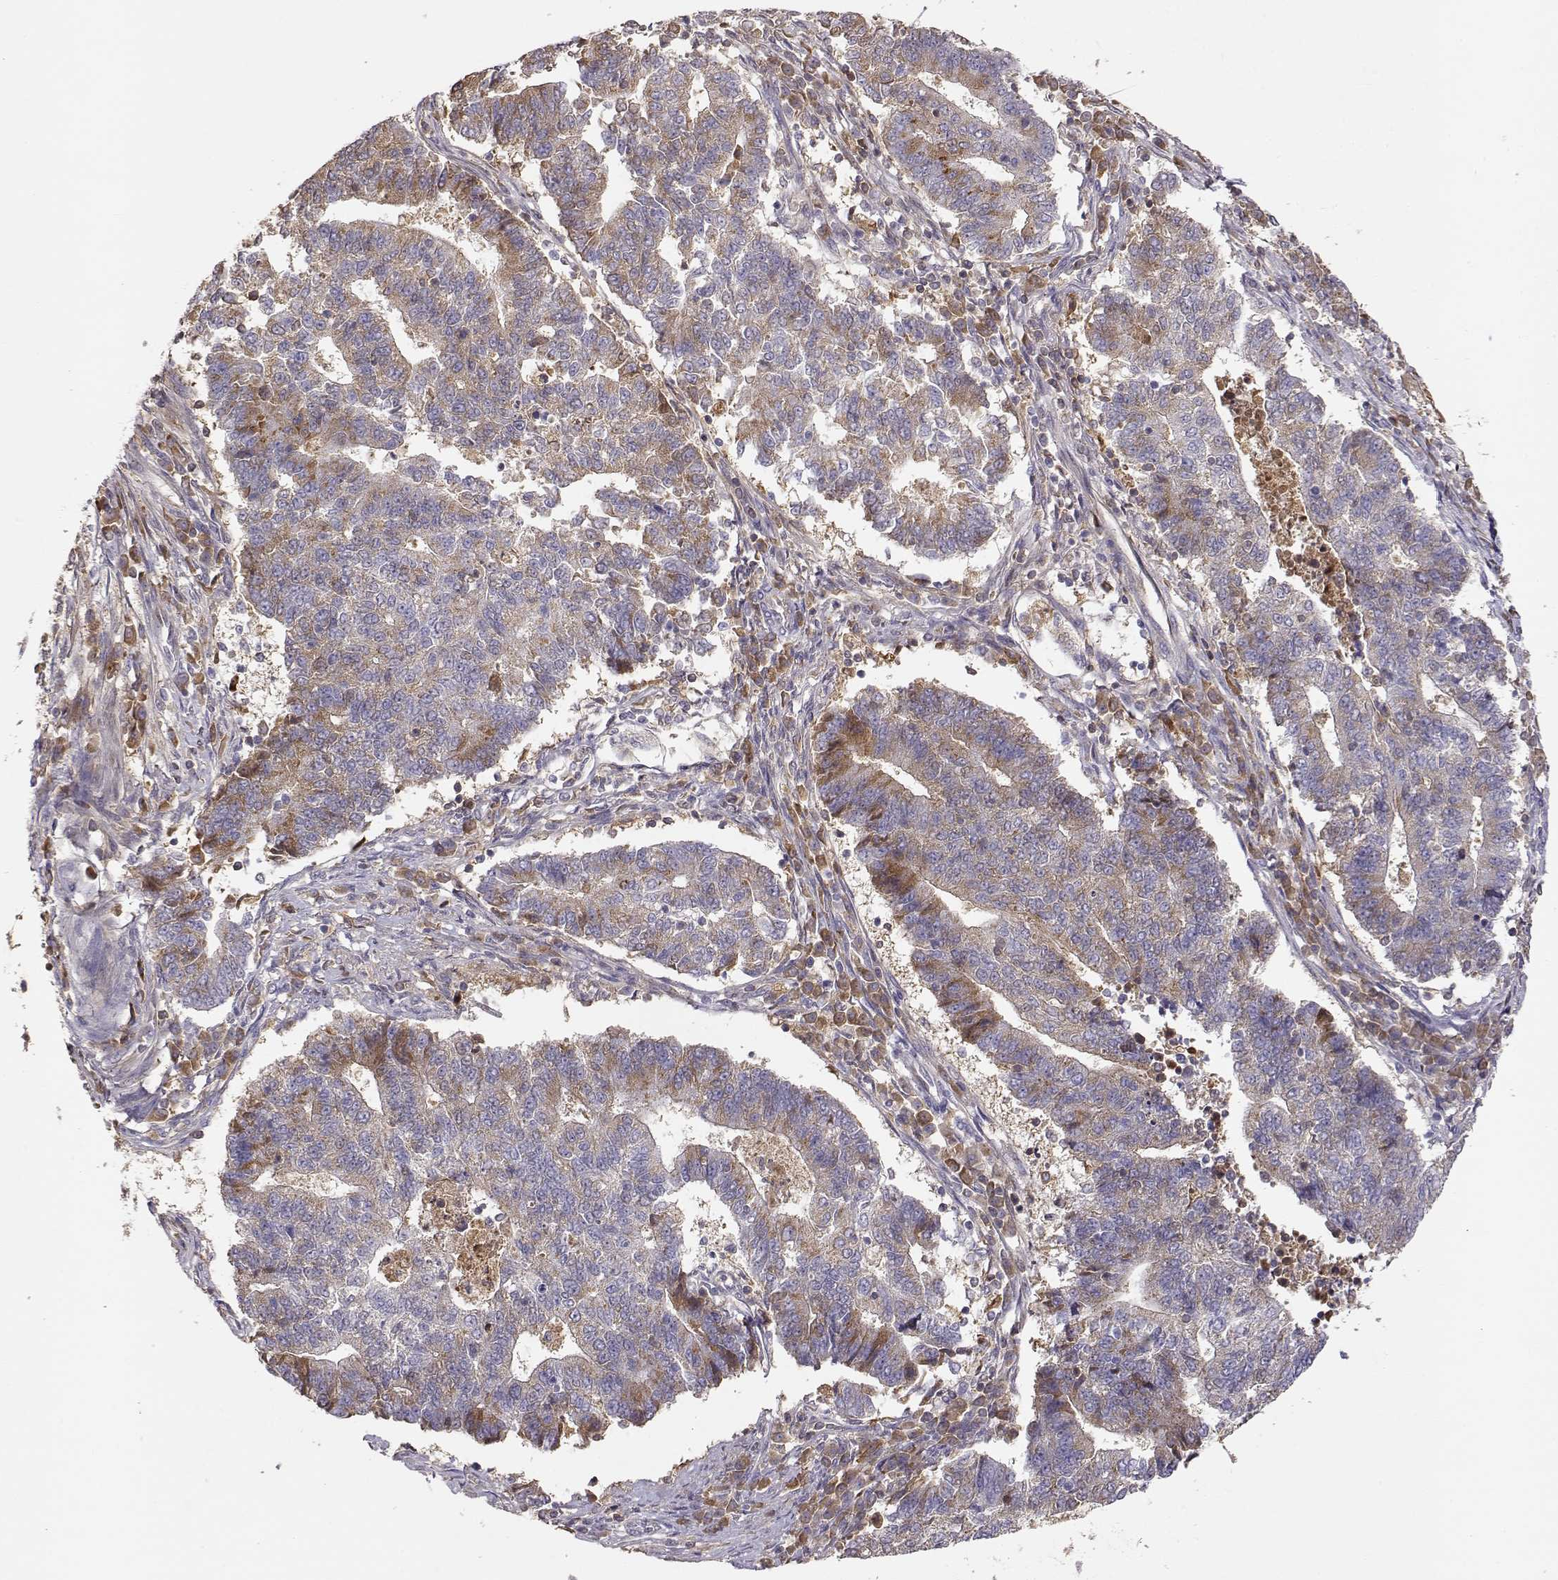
{"staining": {"intensity": "weak", "quantity": "25%-75%", "location": "cytoplasmic/membranous"}, "tissue": "endometrial cancer", "cell_type": "Tumor cells", "image_type": "cancer", "snomed": [{"axis": "morphology", "description": "Adenocarcinoma, NOS"}, {"axis": "topography", "description": "Uterus"}, {"axis": "topography", "description": "Endometrium"}], "caption": "The histopathology image exhibits a brown stain indicating the presence of a protein in the cytoplasmic/membranous of tumor cells in endometrial cancer (adenocarcinoma).", "gene": "TACR1", "patient": {"sex": "female", "age": 54}}